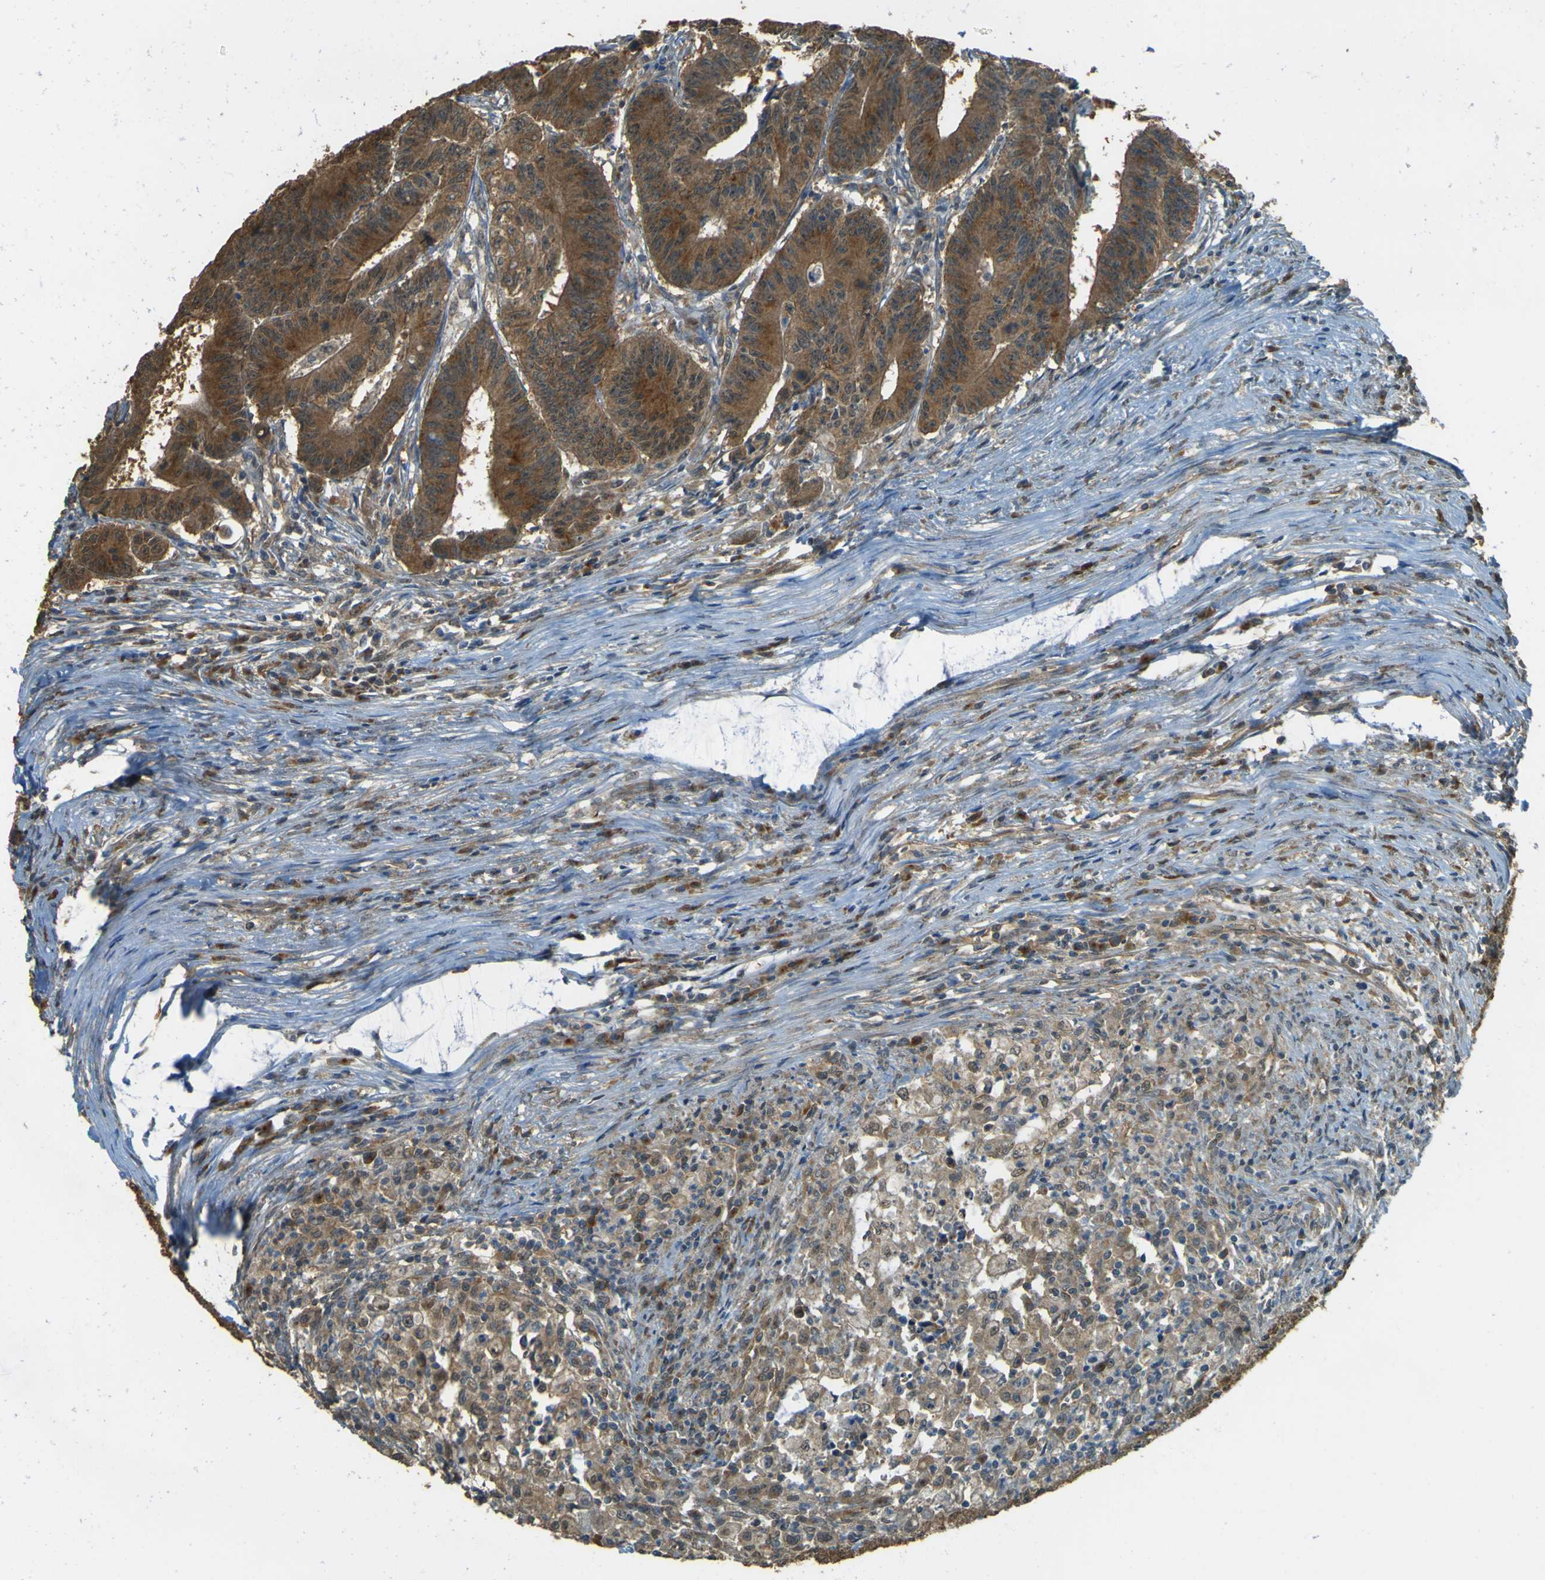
{"staining": {"intensity": "strong", "quantity": ">75%", "location": "cytoplasmic/membranous"}, "tissue": "colorectal cancer", "cell_type": "Tumor cells", "image_type": "cancer", "snomed": [{"axis": "morphology", "description": "Adenocarcinoma, NOS"}, {"axis": "topography", "description": "Colon"}], "caption": "Protein analysis of colorectal adenocarcinoma tissue demonstrates strong cytoplasmic/membranous staining in about >75% of tumor cells. (Stains: DAB (3,3'-diaminobenzidine) in brown, nuclei in blue, Microscopy: brightfield microscopy at high magnification).", "gene": "GOLGA1", "patient": {"sex": "male", "age": 45}}